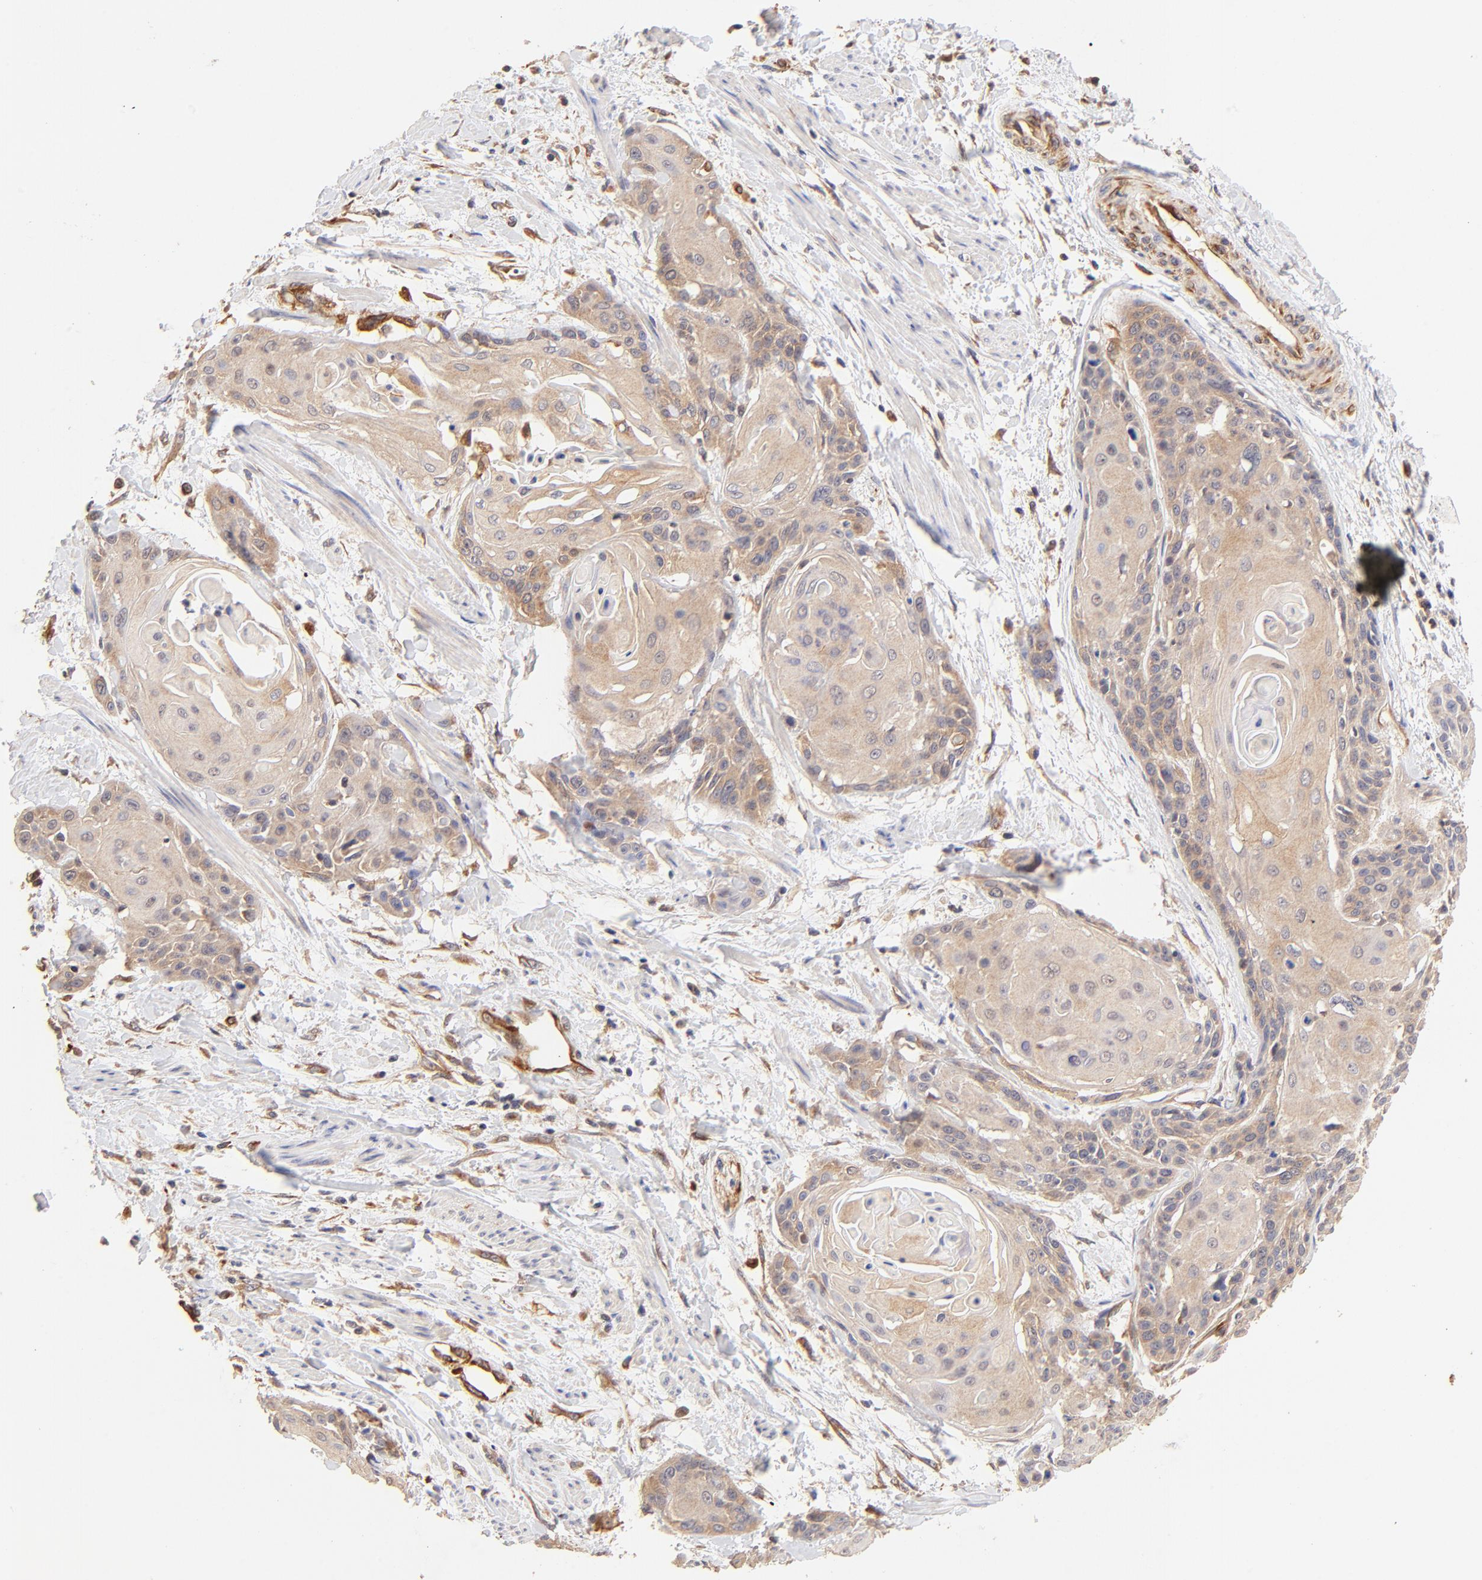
{"staining": {"intensity": "moderate", "quantity": ">75%", "location": "cytoplasmic/membranous"}, "tissue": "cervical cancer", "cell_type": "Tumor cells", "image_type": "cancer", "snomed": [{"axis": "morphology", "description": "Squamous cell carcinoma, NOS"}, {"axis": "topography", "description": "Cervix"}], "caption": "Immunohistochemical staining of human cervical cancer (squamous cell carcinoma) exhibits medium levels of moderate cytoplasmic/membranous staining in about >75% of tumor cells. (Brightfield microscopy of DAB IHC at high magnification).", "gene": "TNFAIP3", "patient": {"sex": "female", "age": 57}}